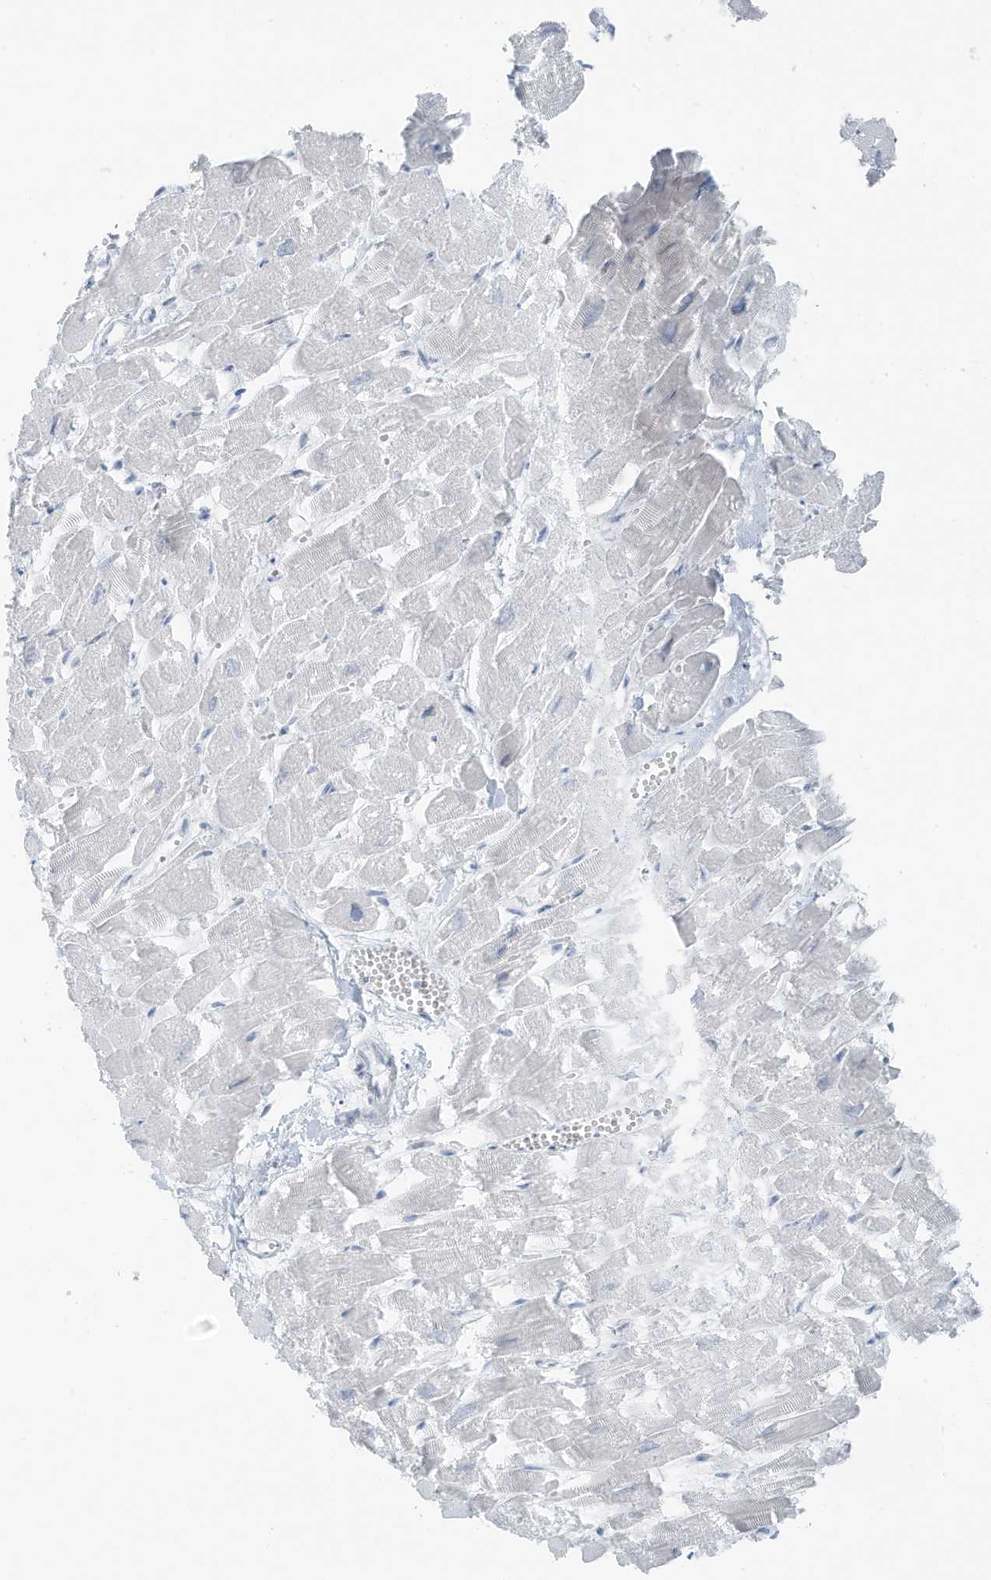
{"staining": {"intensity": "negative", "quantity": "none", "location": "none"}, "tissue": "heart muscle", "cell_type": "Cardiomyocytes", "image_type": "normal", "snomed": [{"axis": "morphology", "description": "Normal tissue, NOS"}, {"axis": "topography", "description": "Heart"}], "caption": "Benign heart muscle was stained to show a protein in brown. There is no significant staining in cardiomyocytes. (Brightfield microscopy of DAB immunohistochemistry at high magnification).", "gene": "ZFP64", "patient": {"sex": "male", "age": 54}}